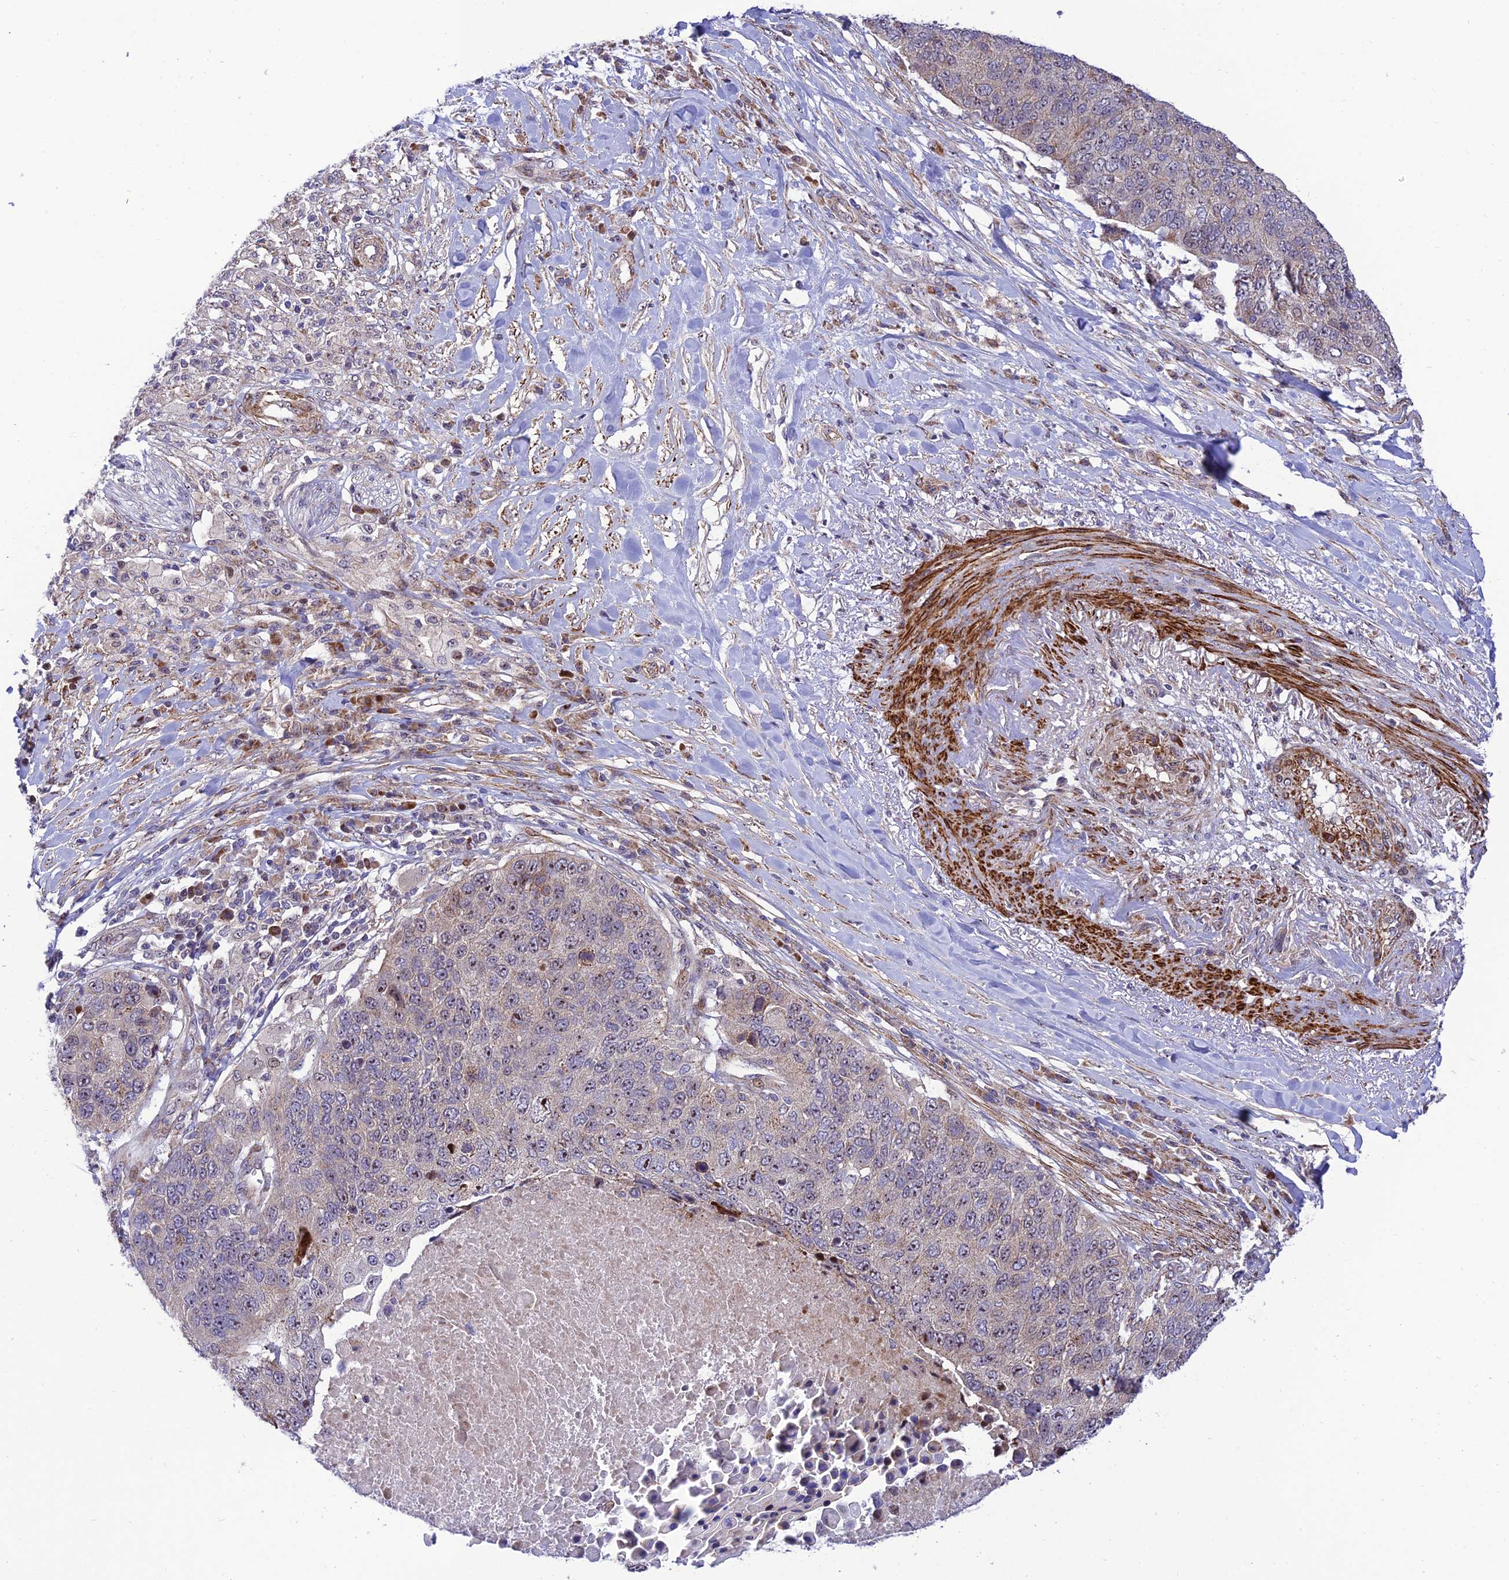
{"staining": {"intensity": "weak", "quantity": "<25%", "location": "cytoplasmic/membranous"}, "tissue": "lung cancer", "cell_type": "Tumor cells", "image_type": "cancer", "snomed": [{"axis": "morphology", "description": "Normal tissue, NOS"}, {"axis": "morphology", "description": "Squamous cell carcinoma, NOS"}, {"axis": "topography", "description": "Lymph node"}, {"axis": "topography", "description": "Lung"}], "caption": "High power microscopy histopathology image of an IHC micrograph of lung cancer, revealing no significant staining in tumor cells.", "gene": "KBTBD7", "patient": {"sex": "male", "age": 66}}